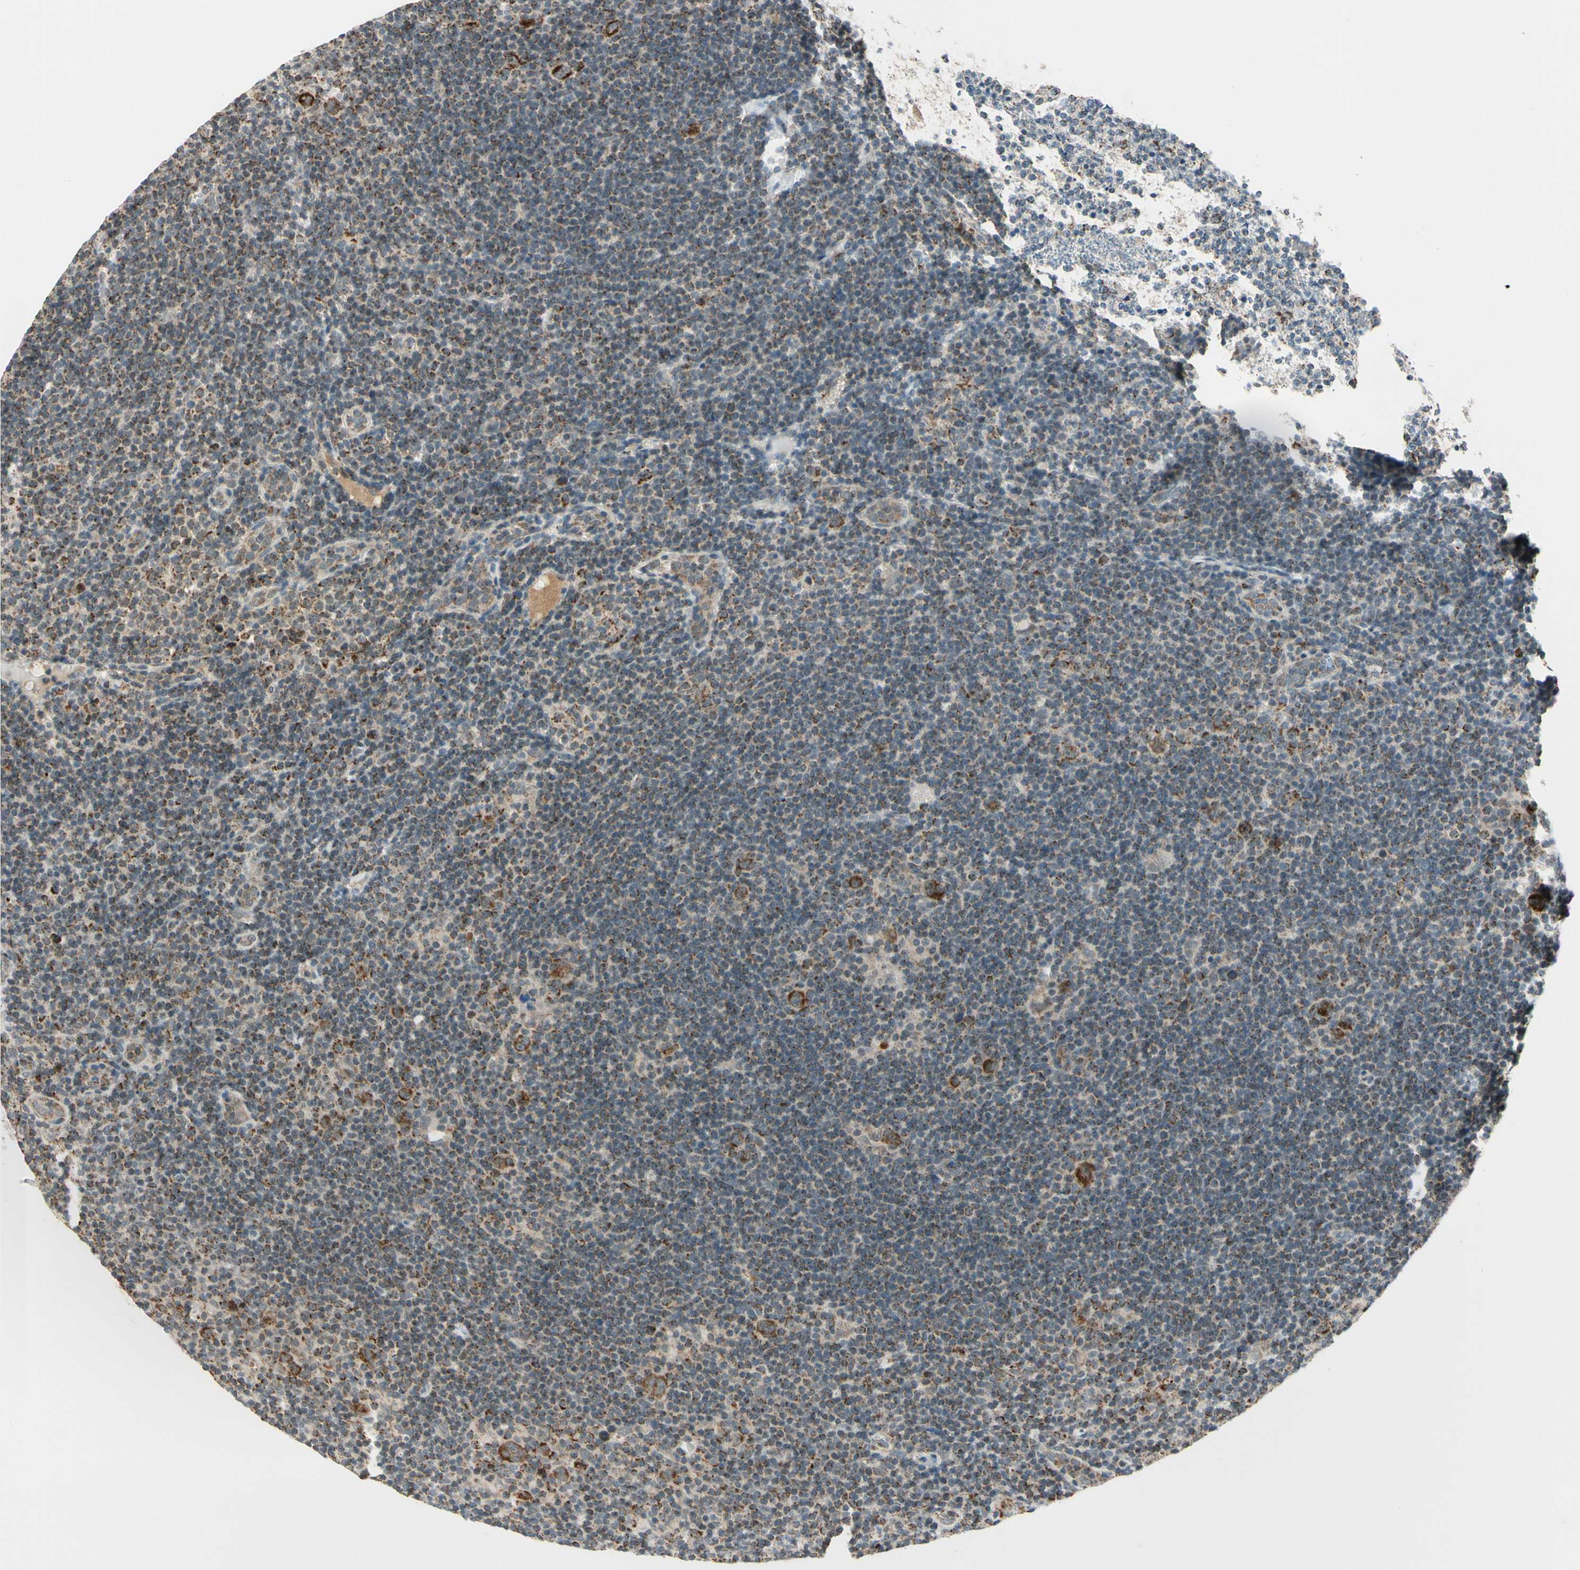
{"staining": {"intensity": "strong", "quantity": ">75%", "location": "cytoplasmic/membranous"}, "tissue": "lymphoma", "cell_type": "Tumor cells", "image_type": "cancer", "snomed": [{"axis": "morphology", "description": "Hodgkin's disease, NOS"}, {"axis": "topography", "description": "Lymph node"}], "caption": "Hodgkin's disease stained with immunohistochemistry demonstrates strong cytoplasmic/membranous expression in about >75% of tumor cells. Using DAB (3,3'-diaminobenzidine) (brown) and hematoxylin (blue) stains, captured at high magnification using brightfield microscopy.", "gene": "KHDC4", "patient": {"sex": "female", "age": 57}}